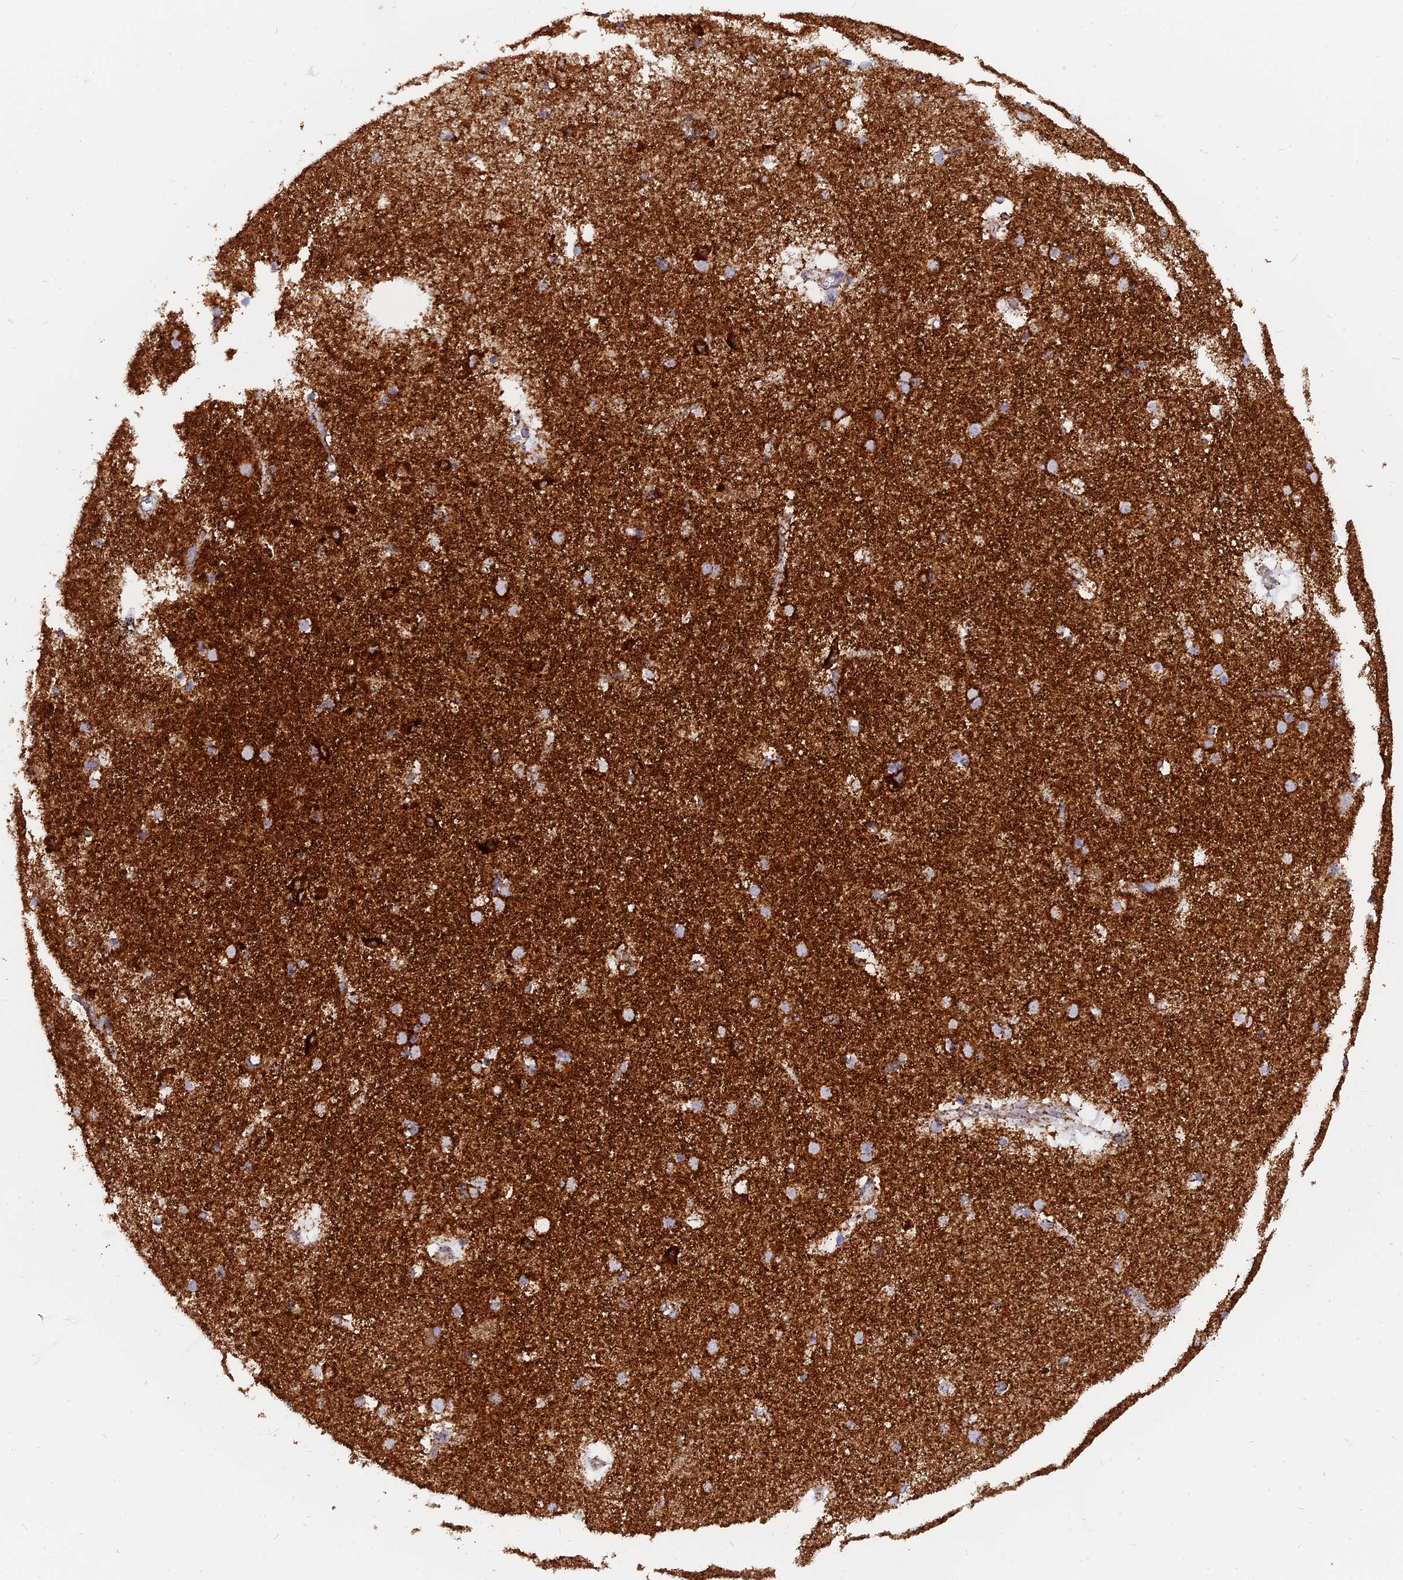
{"staining": {"intensity": "strong", "quantity": "<25%", "location": "cytoplasmic/membranous"}, "tissue": "caudate", "cell_type": "Glial cells", "image_type": "normal", "snomed": [{"axis": "morphology", "description": "Normal tissue, NOS"}, {"axis": "topography", "description": "Lateral ventricle wall"}], "caption": "High-power microscopy captured an immunohistochemistry image of unremarkable caudate, revealing strong cytoplasmic/membranous staining in approximately <25% of glial cells. The staining is performed using DAB (3,3'-diaminobenzidine) brown chromogen to label protein expression. The nuclei are counter-stained blue using hematoxylin.", "gene": "NDUFB6", "patient": {"sex": "male", "age": 70}}